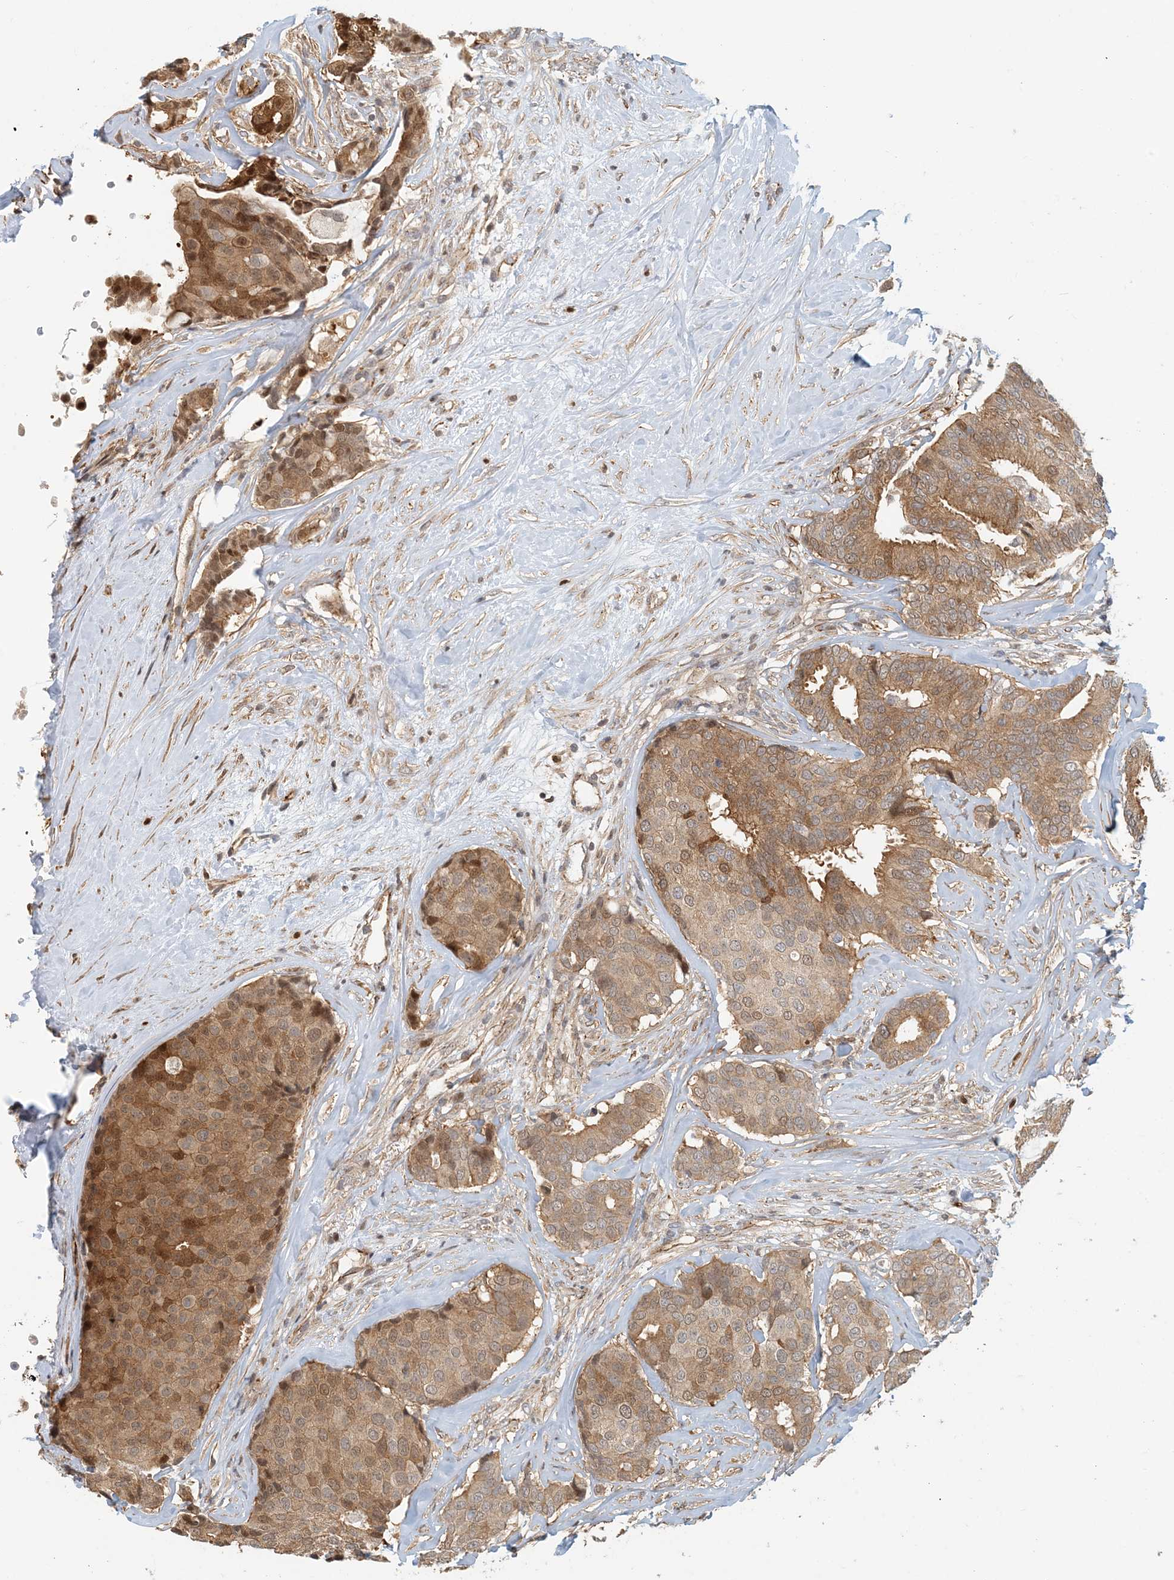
{"staining": {"intensity": "moderate", "quantity": "25%-75%", "location": "cytoplasmic/membranous,nuclear"}, "tissue": "breast cancer", "cell_type": "Tumor cells", "image_type": "cancer", "snomed": [{"axis": "morphology", "description": "Duct carcinoma"}, {"axis": "topography", "description": "Breast"}], "caption": "Immunohistochemical staining of breast cancer shows medium levels of moderate cytoplasmic/membranous and nuclear staining in about 25%-75% of tumor cells.", "gene": "MAPKBP1", "patient": {"sex": "female", "age": 75}}